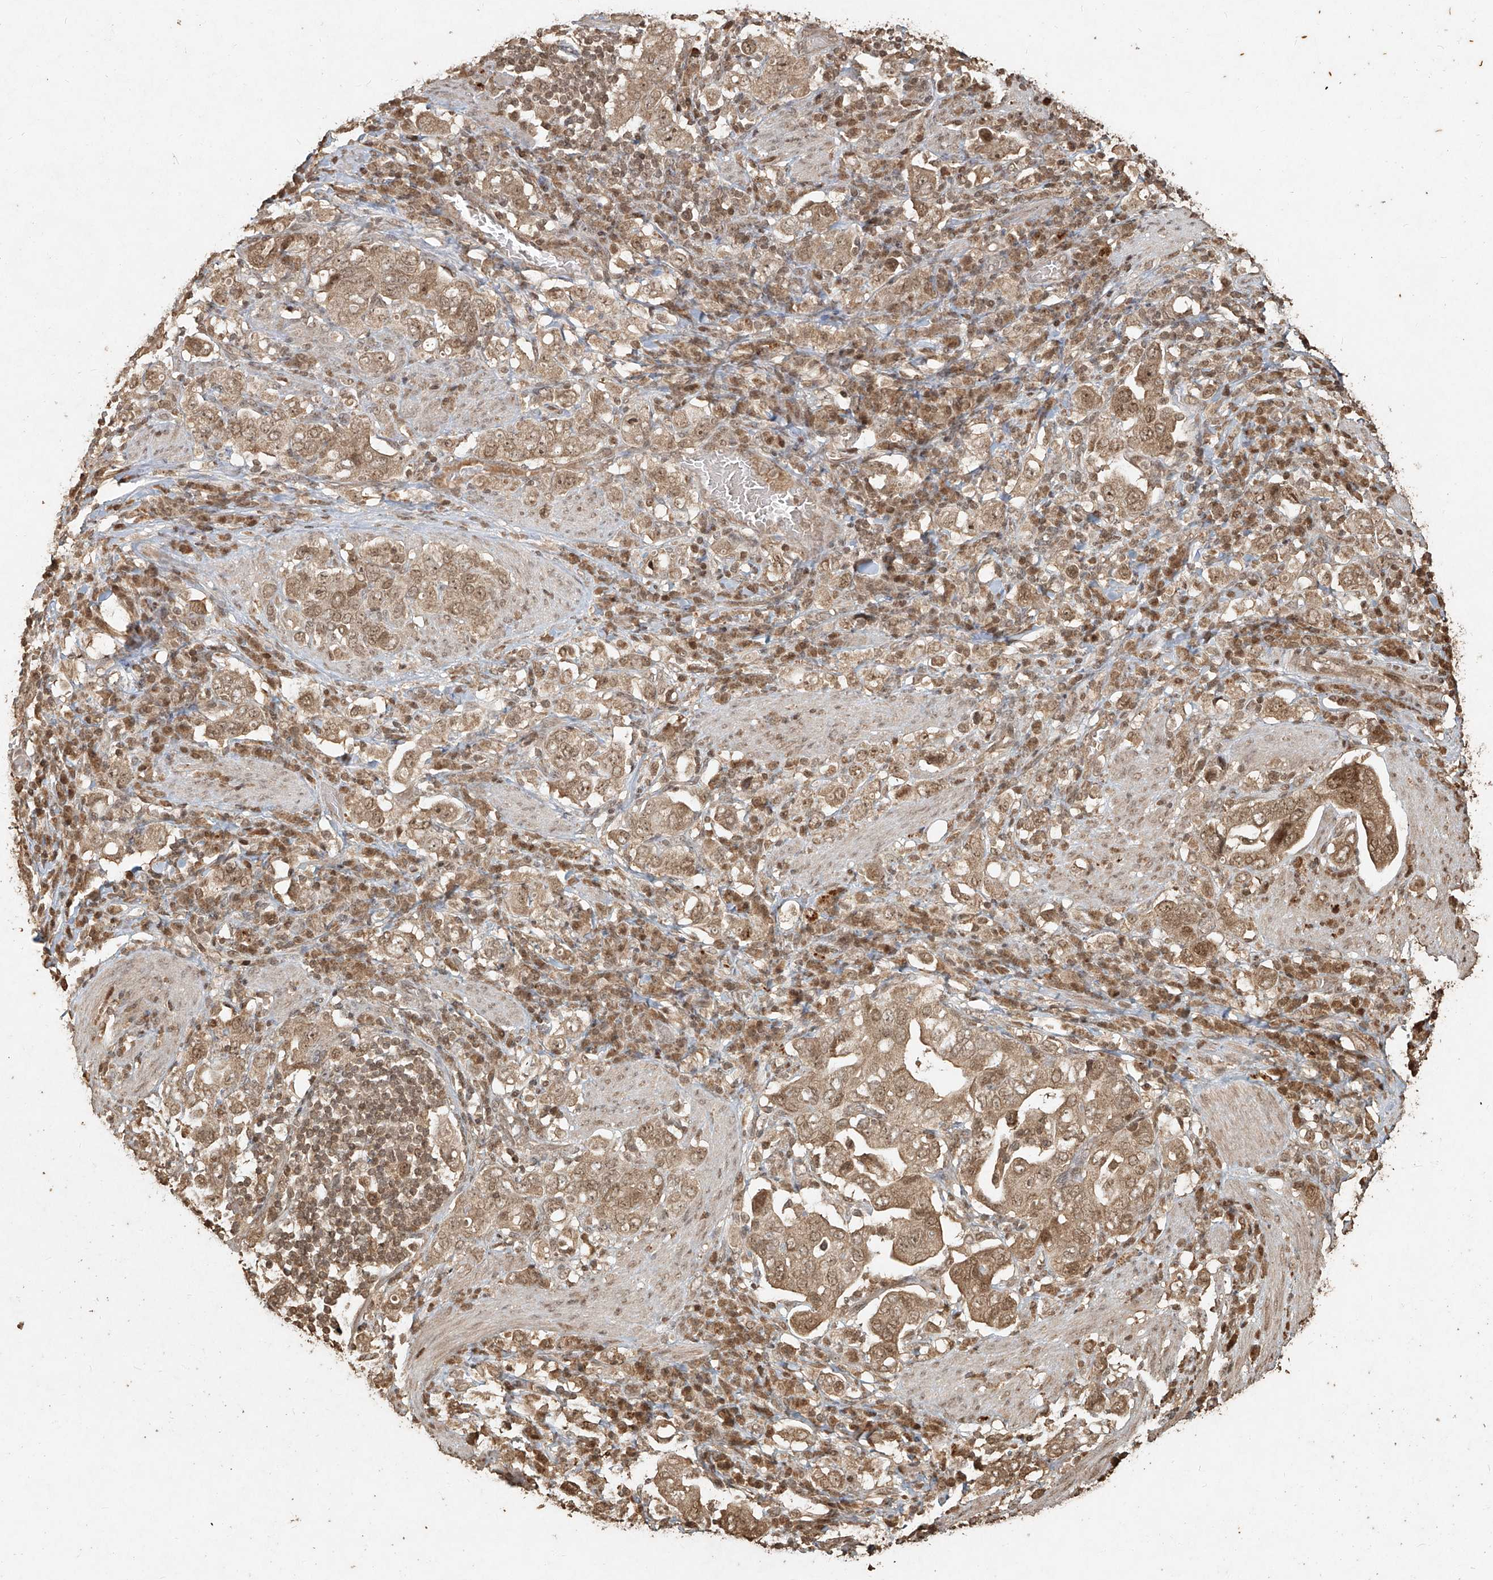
{"staining": {"intensity": "moderate", "quantity": ">75%", "location": "cytoplasmic/membranous,nuclear"}, "tissue": "stomach cancer", "cell_type": "Tumor cells", "image_type": "cancer", "snomed": [{"axis": "morphology", "description": "Adenocarcinoma, NOS"}, {"axis": "topography", "description": "Stomach, upper"}], "caption": "Immunohistochemical staining of adenocarcinoma (stomach) demonstrates medium levels of moderate cytoplasmic/membranous and nuclear staining in approximately >75% of tumor cells. (DAB IHC, brown staining for protein, blue staining for nuclei).", "gene": "UBE2K", "patient": {"sex": "male", "age": 62}}